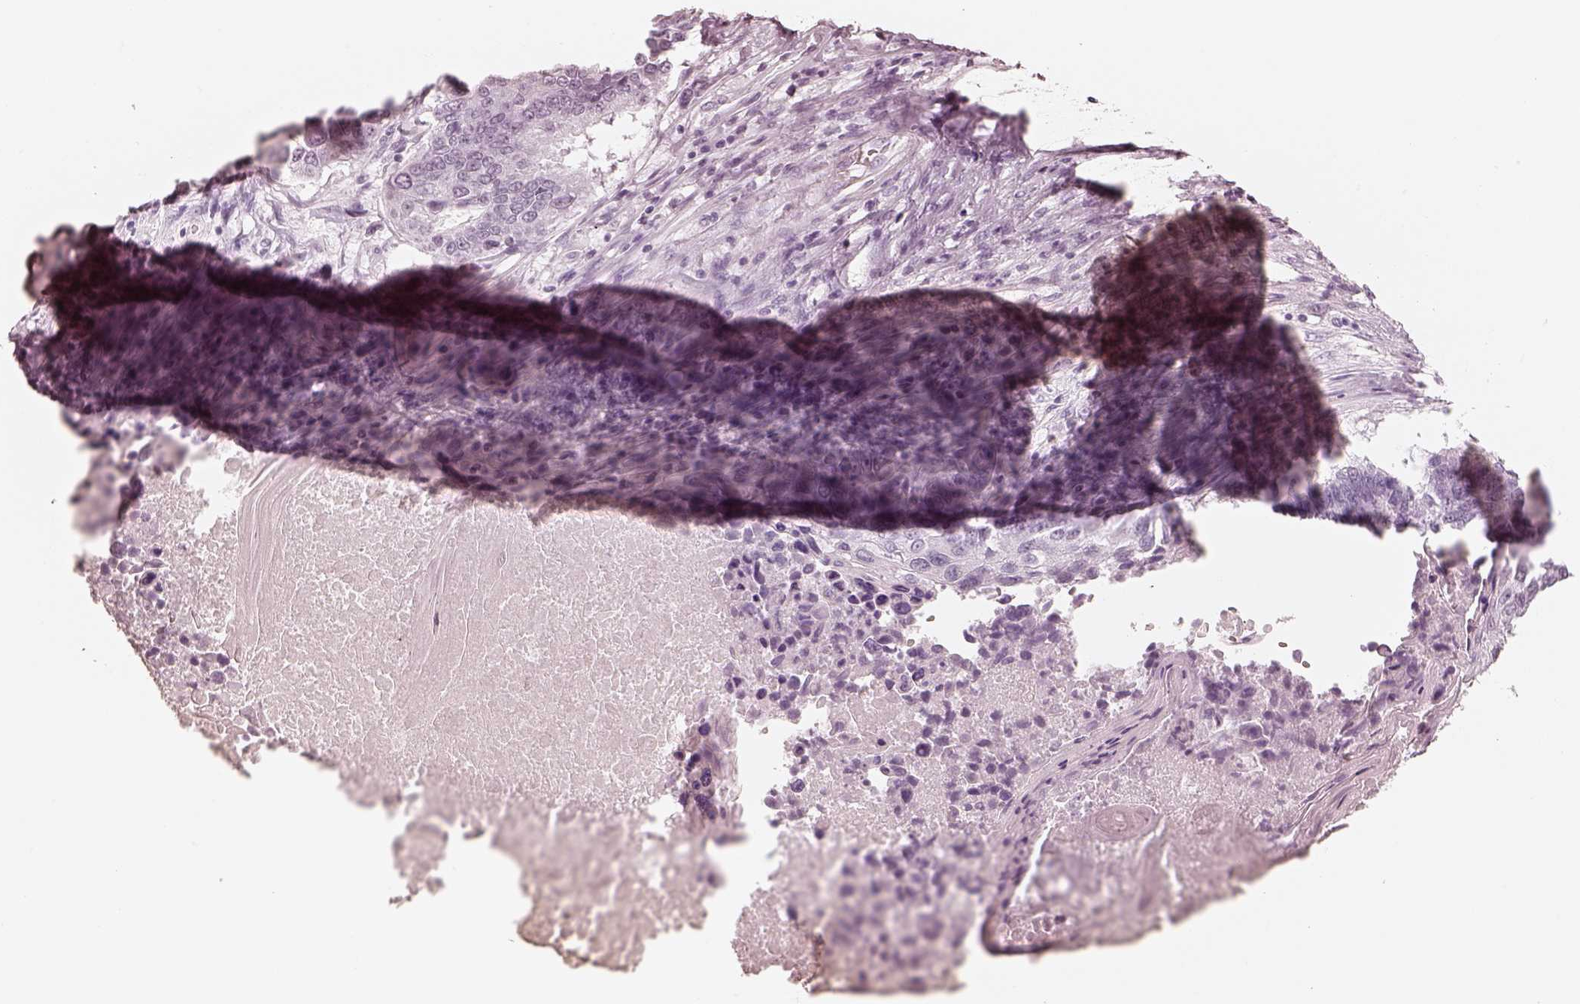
{"staining": {"intensity": "negative", "quantity": "none", "location": "none"}, "tissue": "lung cancer", "cell_type": "Tumor cells", "image_type": "cancer", "snomed": [{"axis": "morphology", "description": "Squamous cell carcinoma, NOS"}, {"axis": "topography", "description": "Lung"}], "caption": "An IHC histopathology image of lung cancer is shown. There is no staining in tumor cells of lung cancer. (DAB IHC visualized using brightfield microscopy, high magnification).", "gene": "CALR3", "patient": {"sex": "male", "age": 73}}